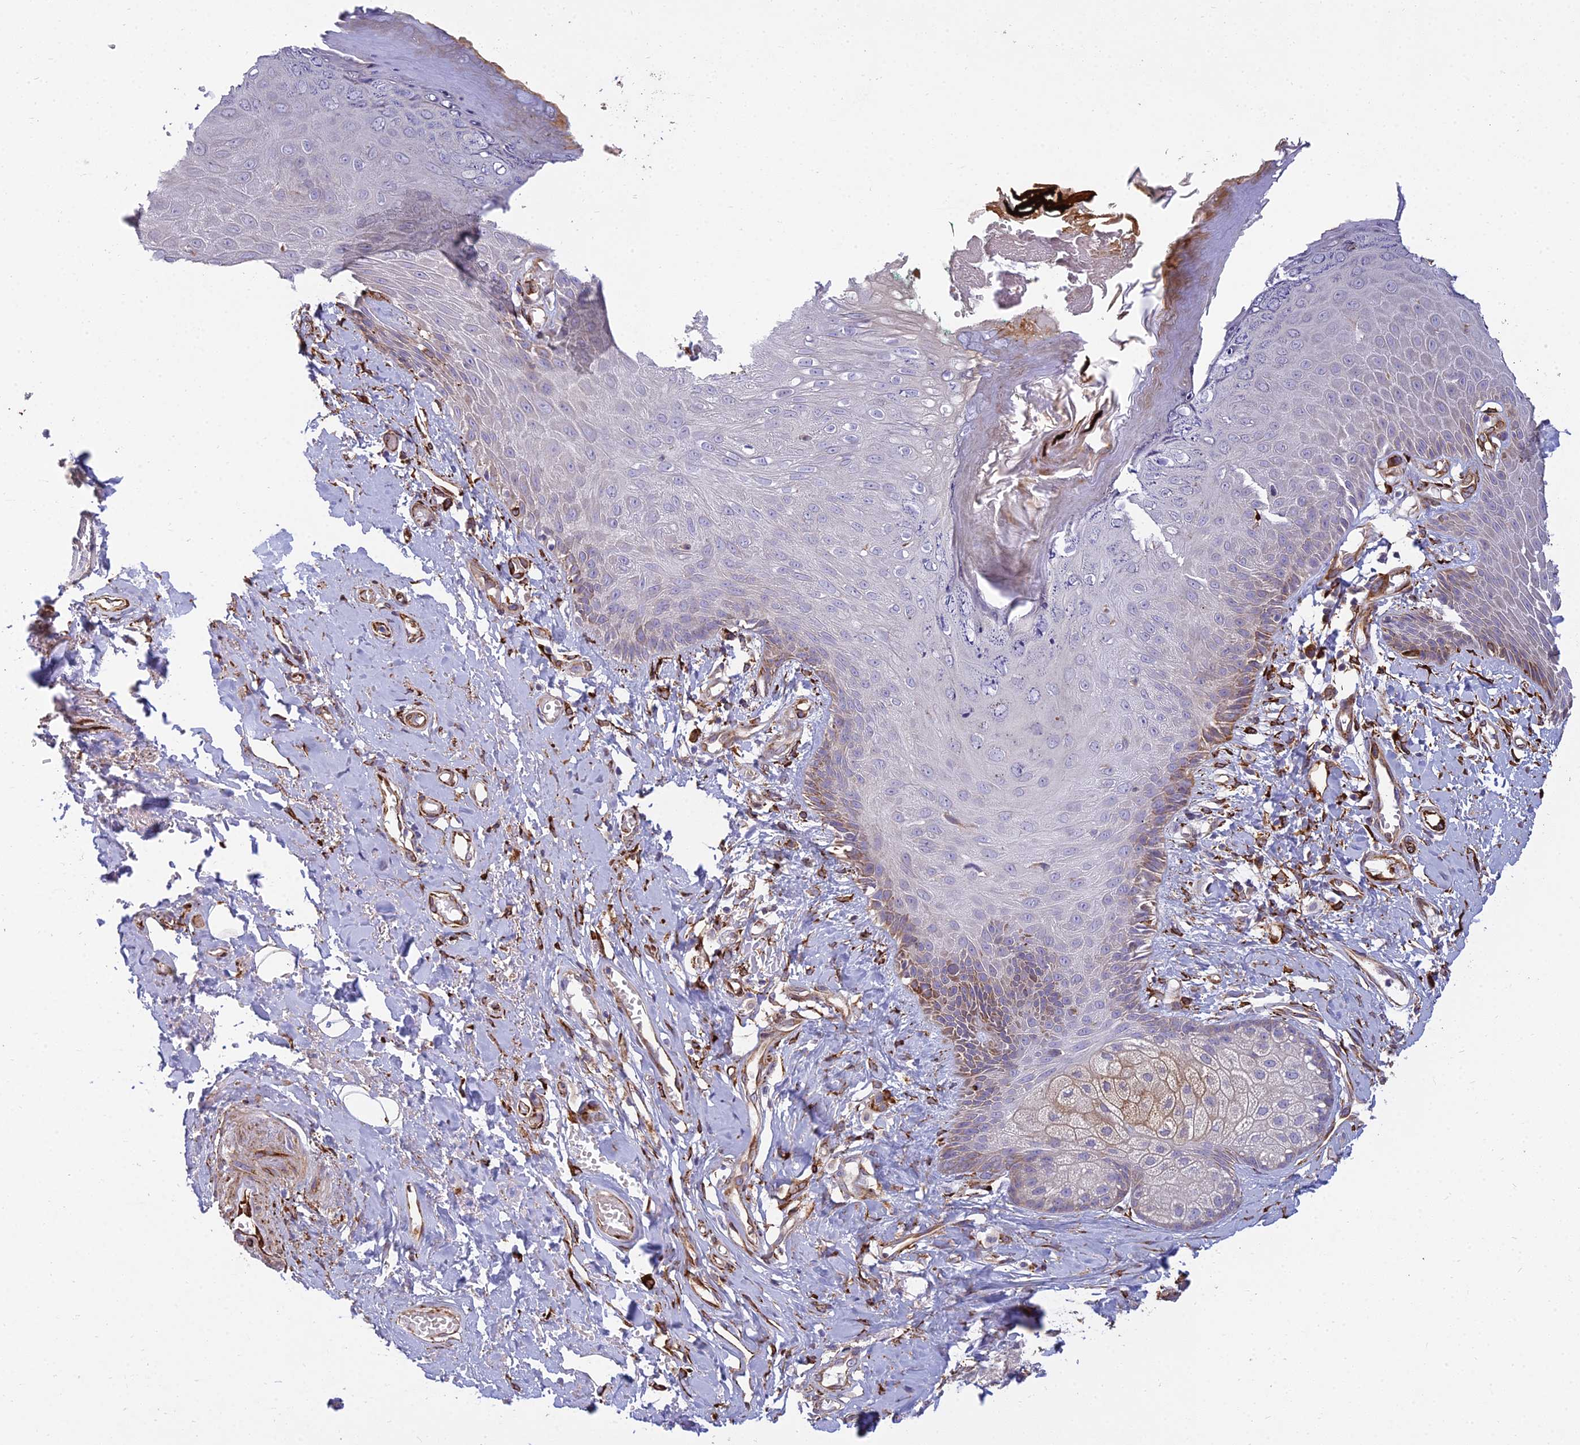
{"staining": {"intensity": "strong", "quantity": "<25%", "location": "cytoplasmic/membranous"}, "tissue": "skin", "cell_type": "Epidermal cells", "image_type": "normal", "snomed": [{"axis": "morphology", "description": "Normal tissue, NOS"}, {"axis": "topography", "description": "Anal"}], "caption": "Immunohistochemical staining of benign human skin exhibits <25% levels of strong cytoplasmic/membranous protein staining in approximately <25% of epidermal cells.", "gene": "NDUFAF7", "patient": {"sex": "male", "age": 78}}